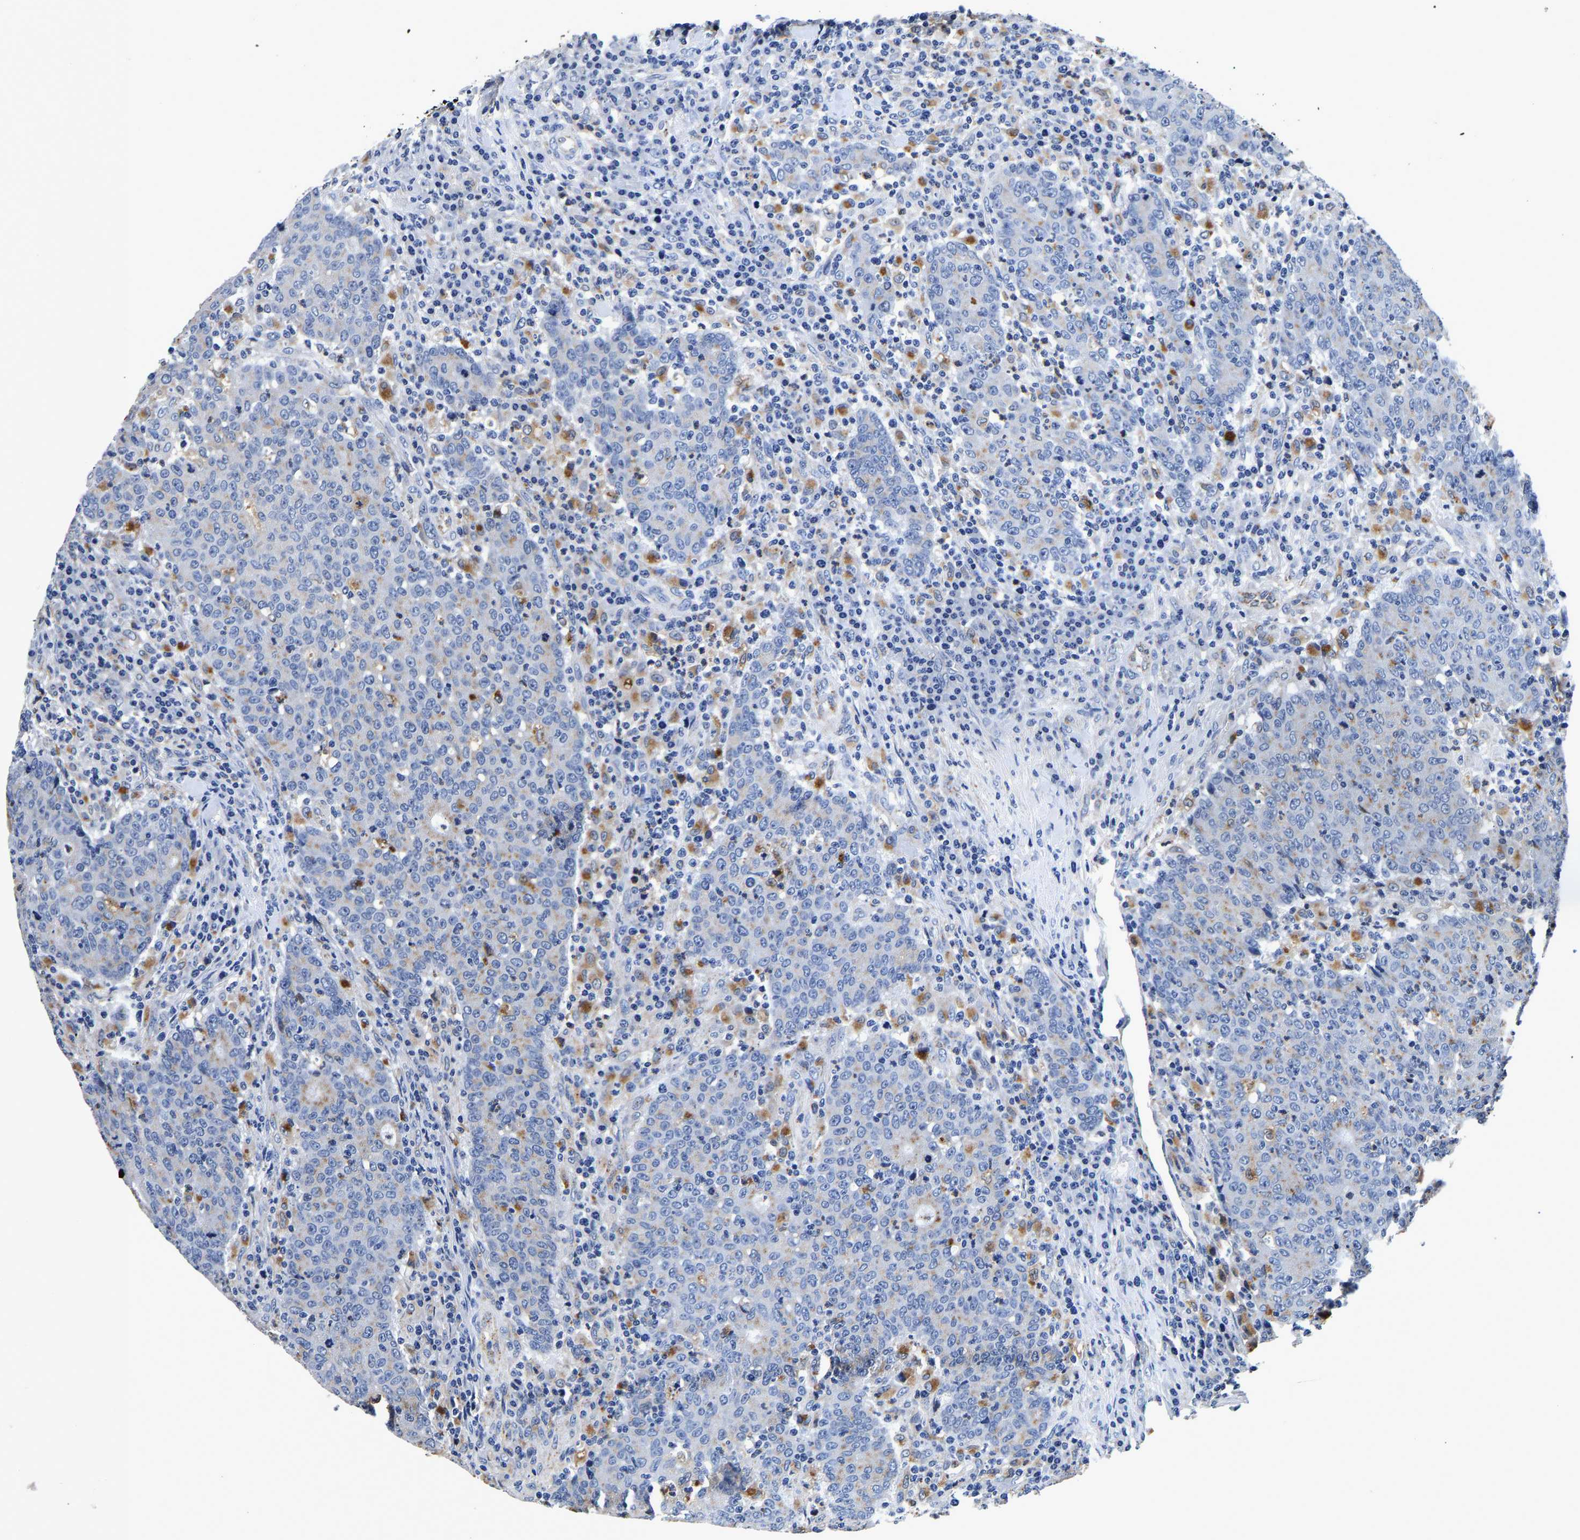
{"staining": {"intensity": "negative", "quantity": "none", "location": "none"}, "tissue": "colorectal cancer", "cell_type": "Tumor cells", "image_type": "cancer", "snomed": [{"axis": "morphology", "description": "Adenocarcinoma, NOS"}, {"axis": "topography", "description": "Colon"}], "caption": "The image exhibits no staining of tumor cells in colorectal cancer.", "gene": "GRN", "patient": {"sex": "female", "age": 75}}